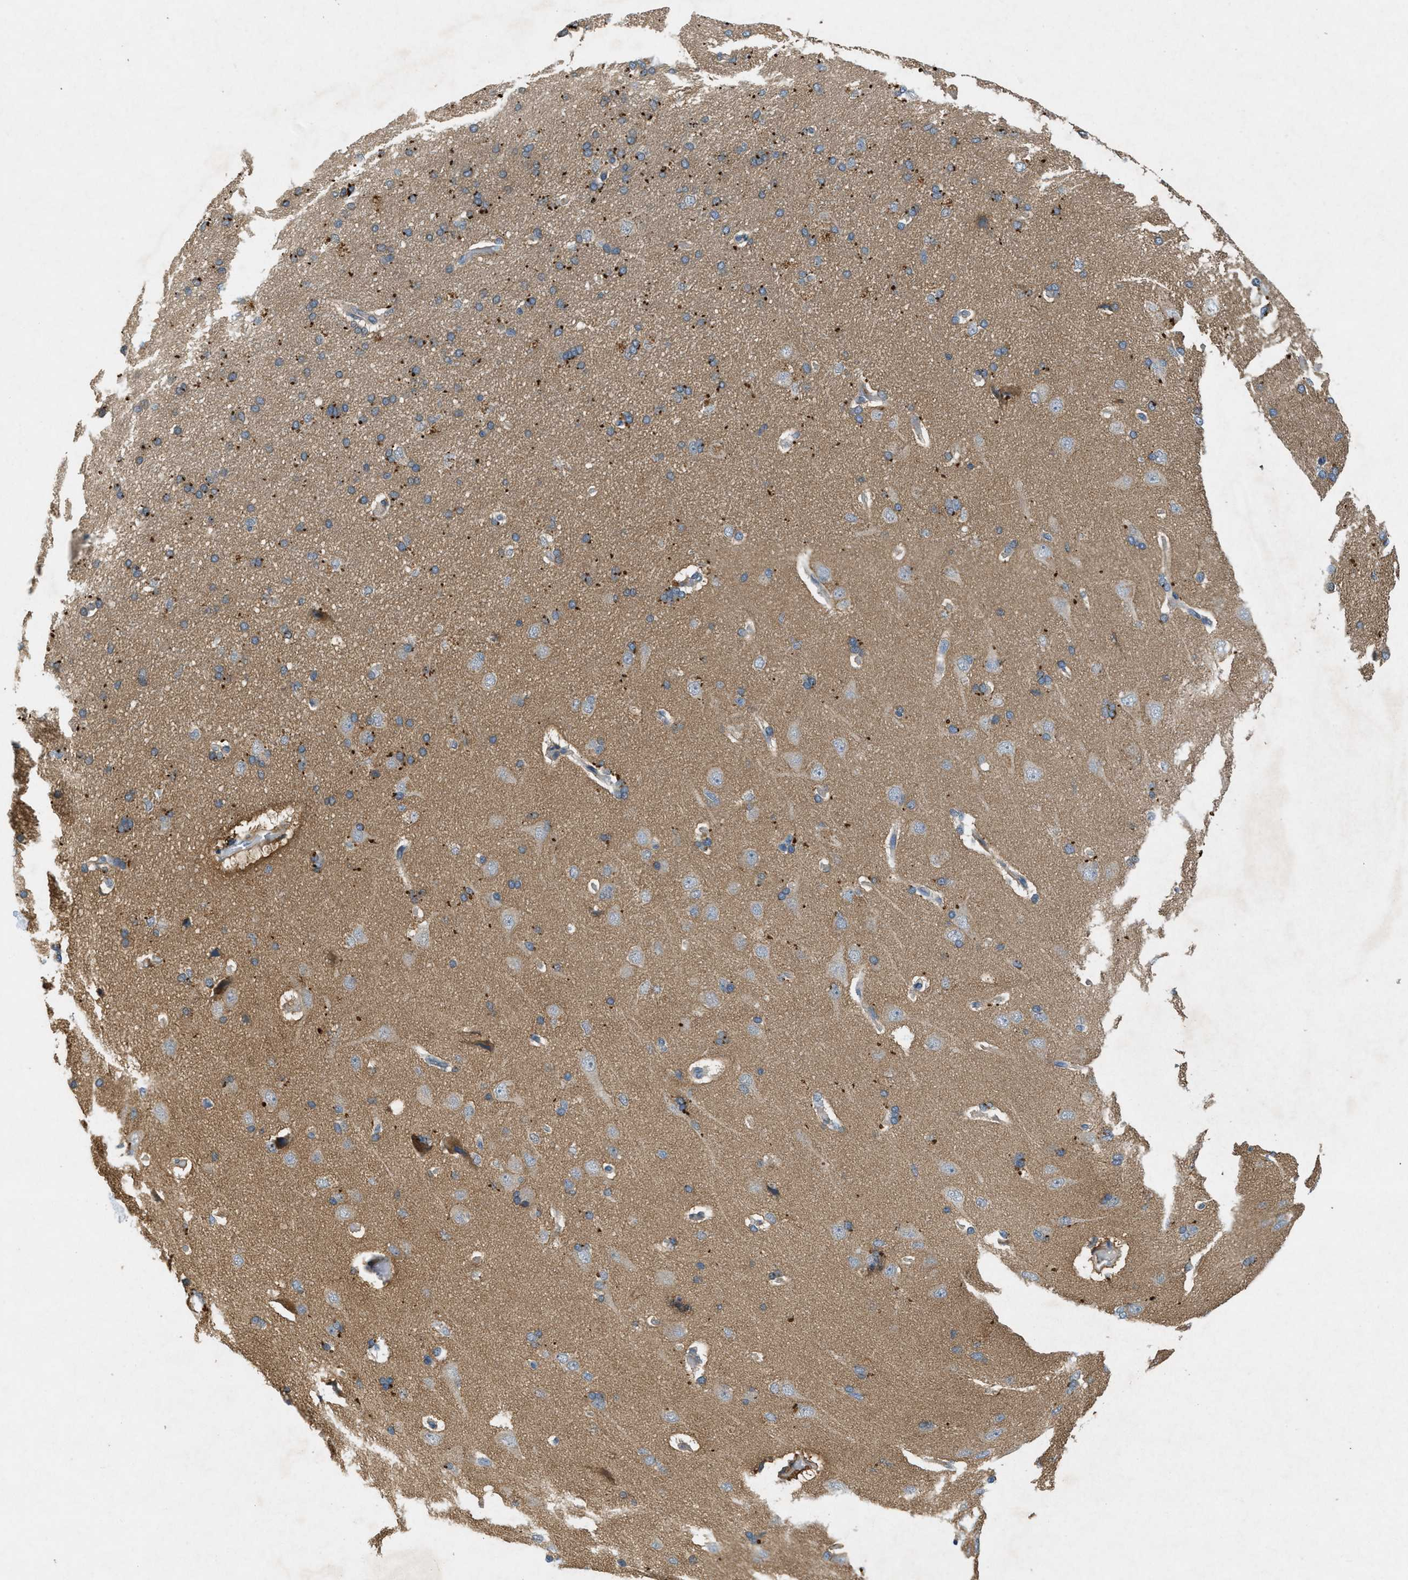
{"staining": {"intensity": "moderate", "quantity": "25%-75%", "location": "cytoplasmic/membranous"}, "tissue": "cerebral cortex", "cell_type": "Endothelial cells", "image_type": "normal", "snomed": [{"axis": "morphology", "description": "Normal tissue, NOS"}, {"axis": "topography", "description": "Cerebral cortex"}], "caption": "Brown immunohistochemical staining in benign cerebral cortex reveals moderate cytoplasmic/membranous staining in approximately 25%-75% of endothelial cells.", "gene": "ADCY6", "patient": {"sex": "male", "age": 62}}